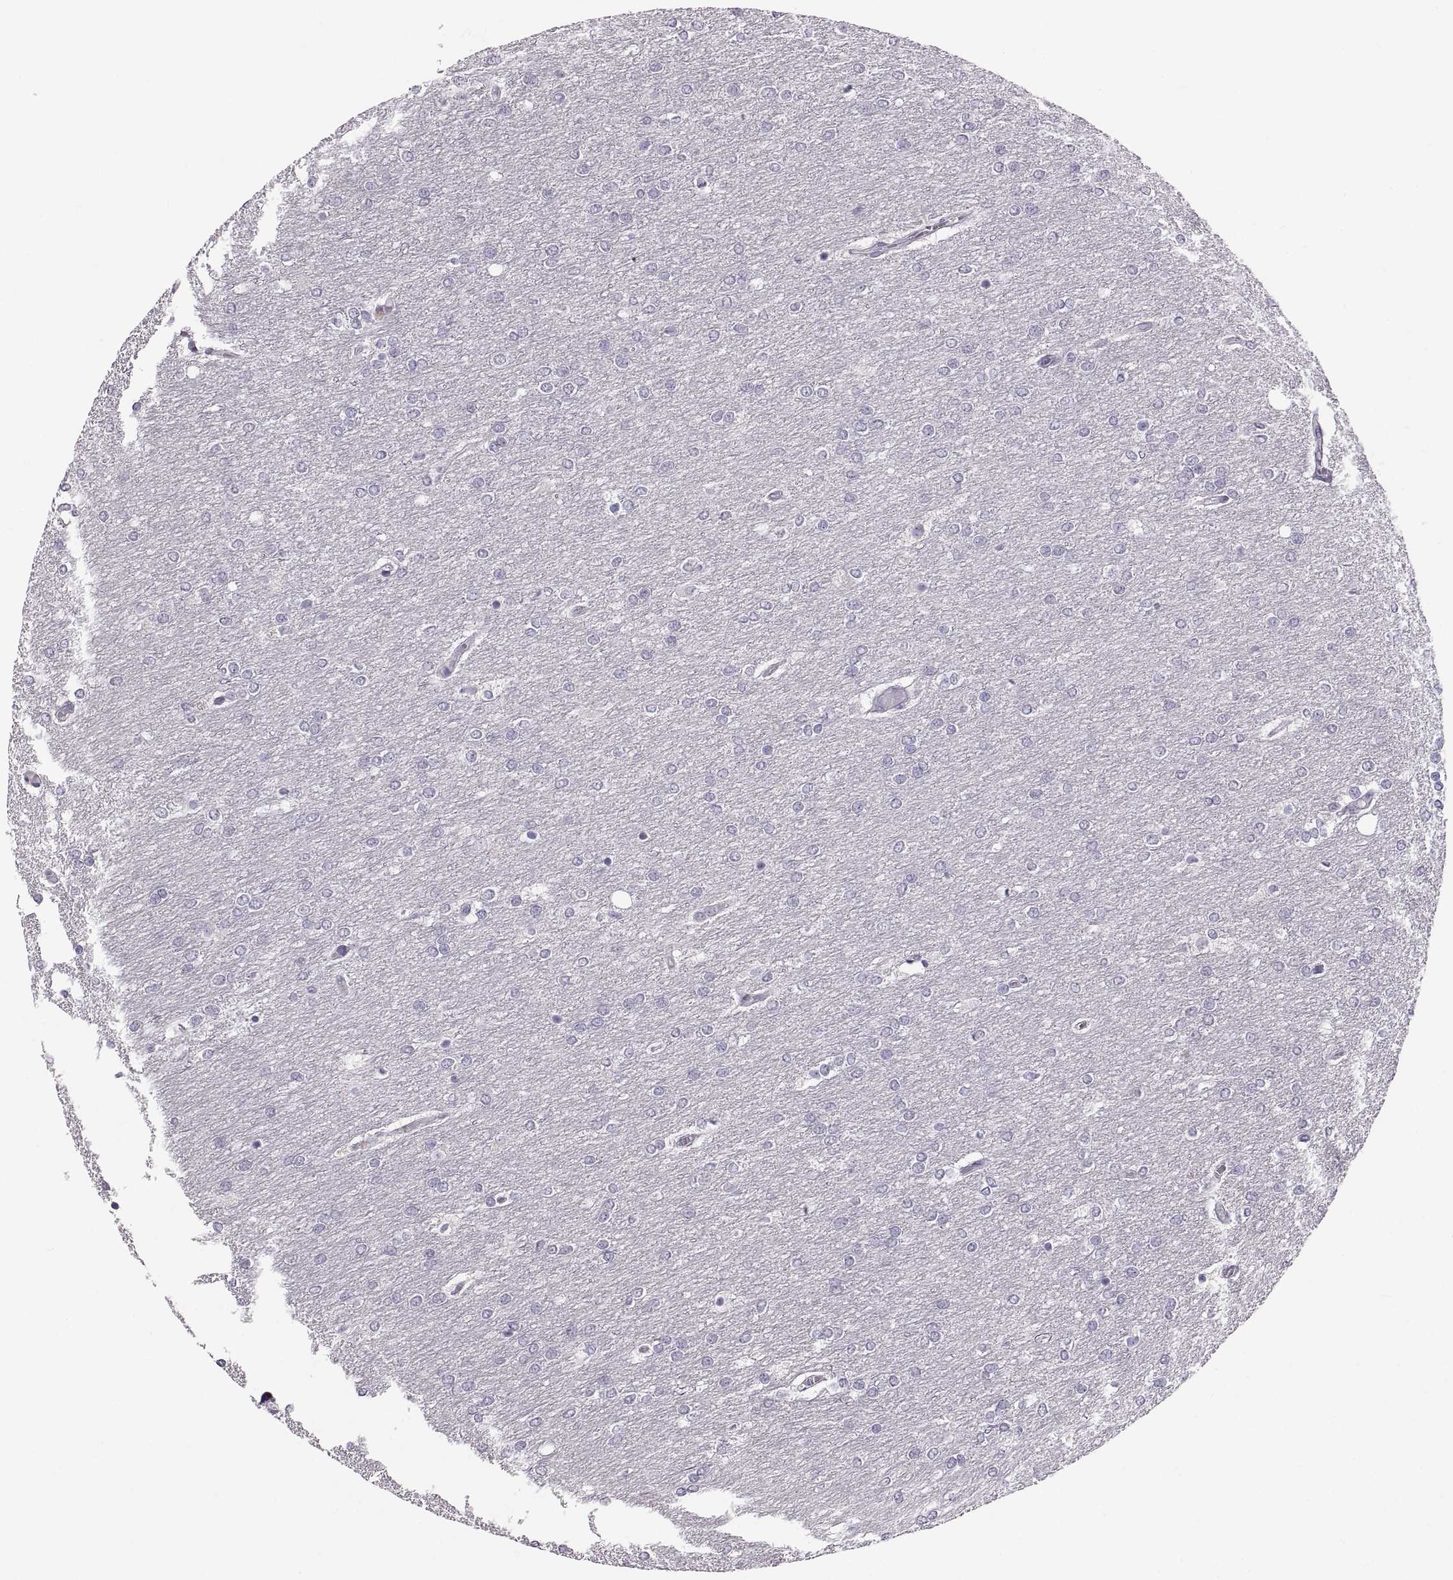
{"staining": {"intensity": "negative", "quantity": "none", "location": "none"}, "tissue": "glioma", "cell_type": "Tumor cells", "image_type": "cancer", "snomed": [{"axis": "morphology", "description": "Glioma, malignant, High grade"}, {"axis": "topography", "description": "Brain"}], "caption": "An IHC image of glioma is shown. There is no staining in tumor cells of glioma.", "gene": "ADH6", "patient": {"sex": "female", "age": 61}}